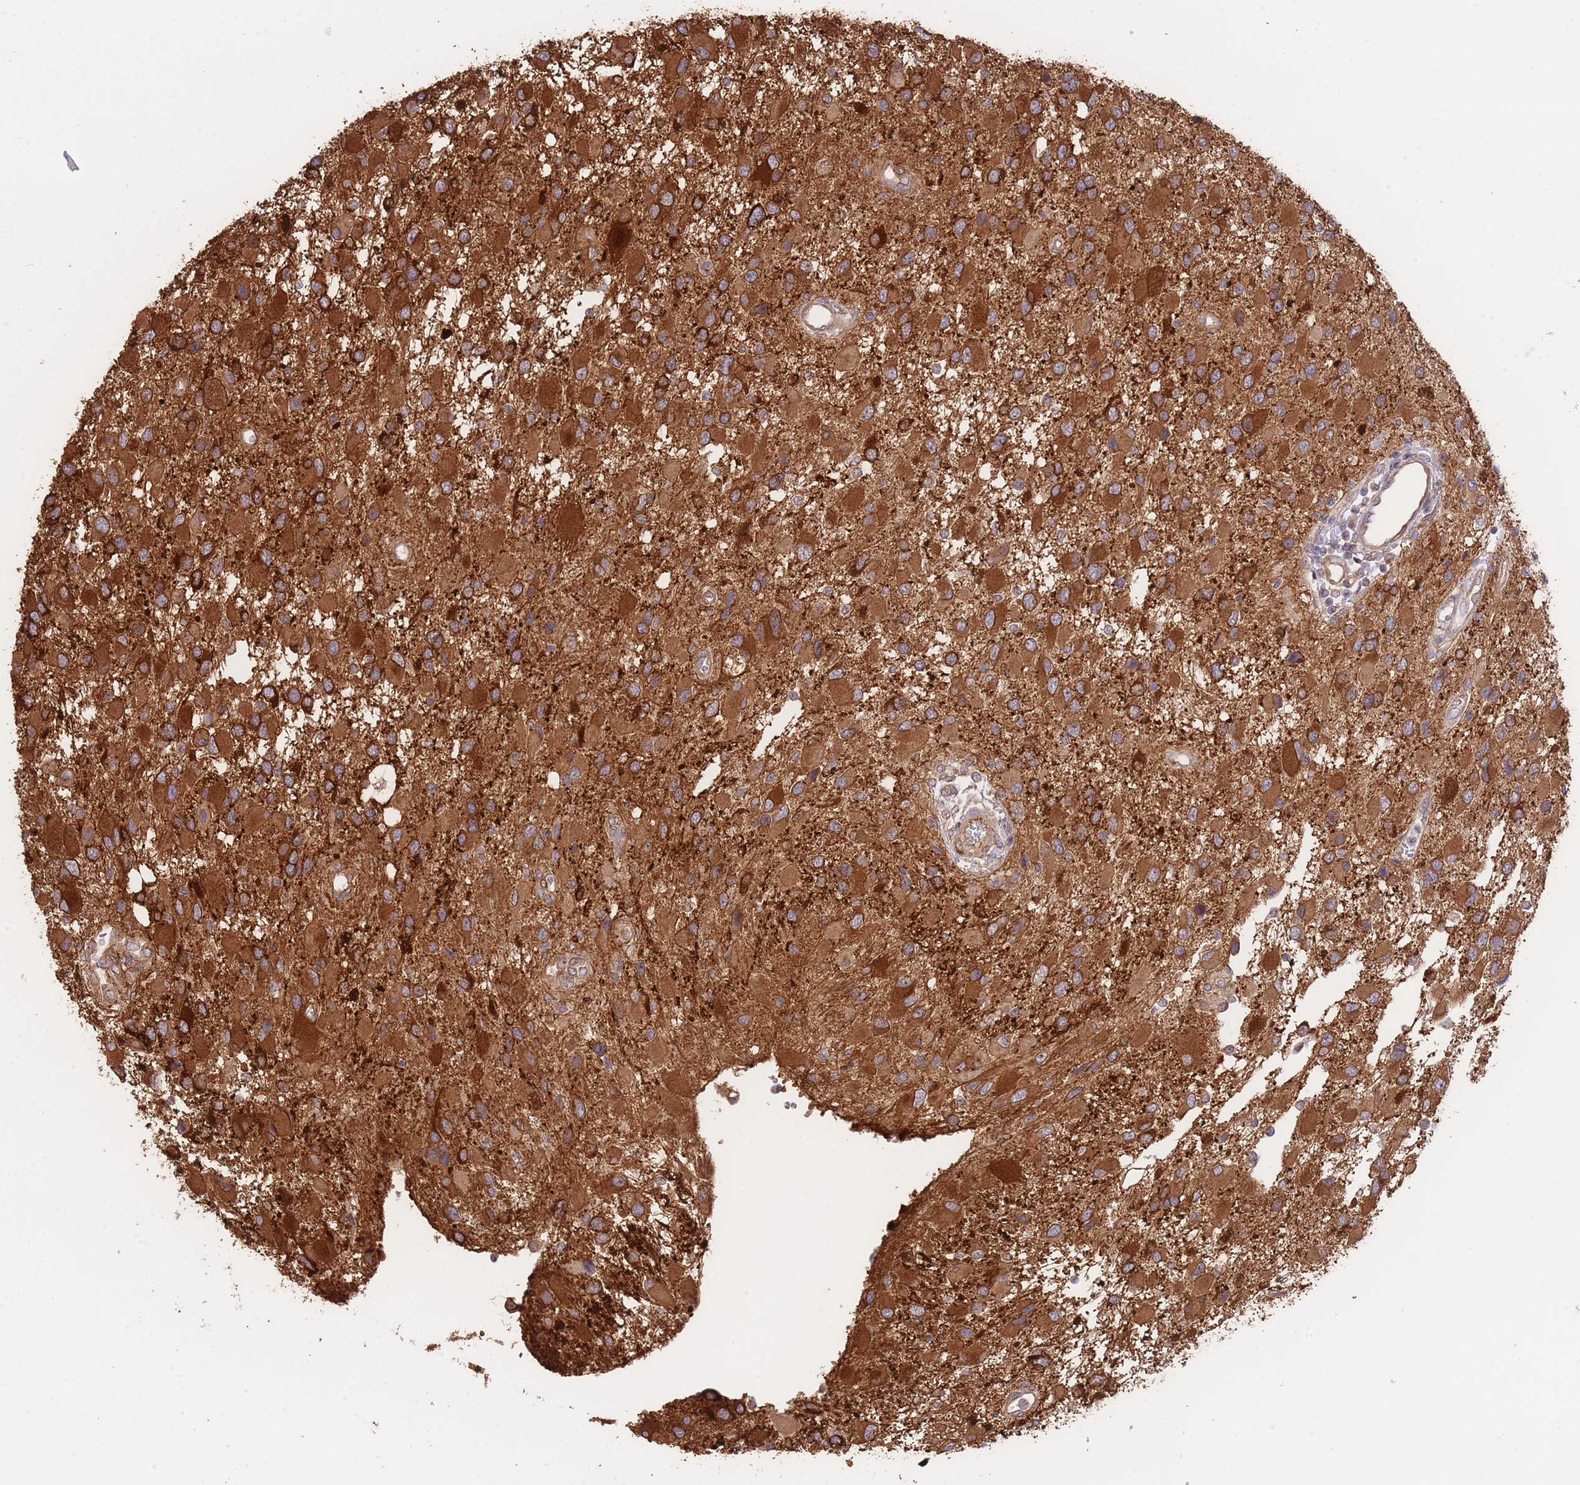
{"staining": {"intensity": "strong", "quantity": ">75%", "location": "cytoplasmic/membranous"}, "tissue": "glioma", "cell_type": "Tumor cells", "image_type": "cancer", "snomed": [{"axis": "morphology", "description": "Glioma, malignant, High grade"}, {"axis": "topography", "description": "Brain"}], "caption": "Tumor cells exhibit strong cytoplasmic/membranous staining in about >75% of cells in glioma.", "gene": "EXOSC8", "patient": {"sex": "male", "age": 53}}